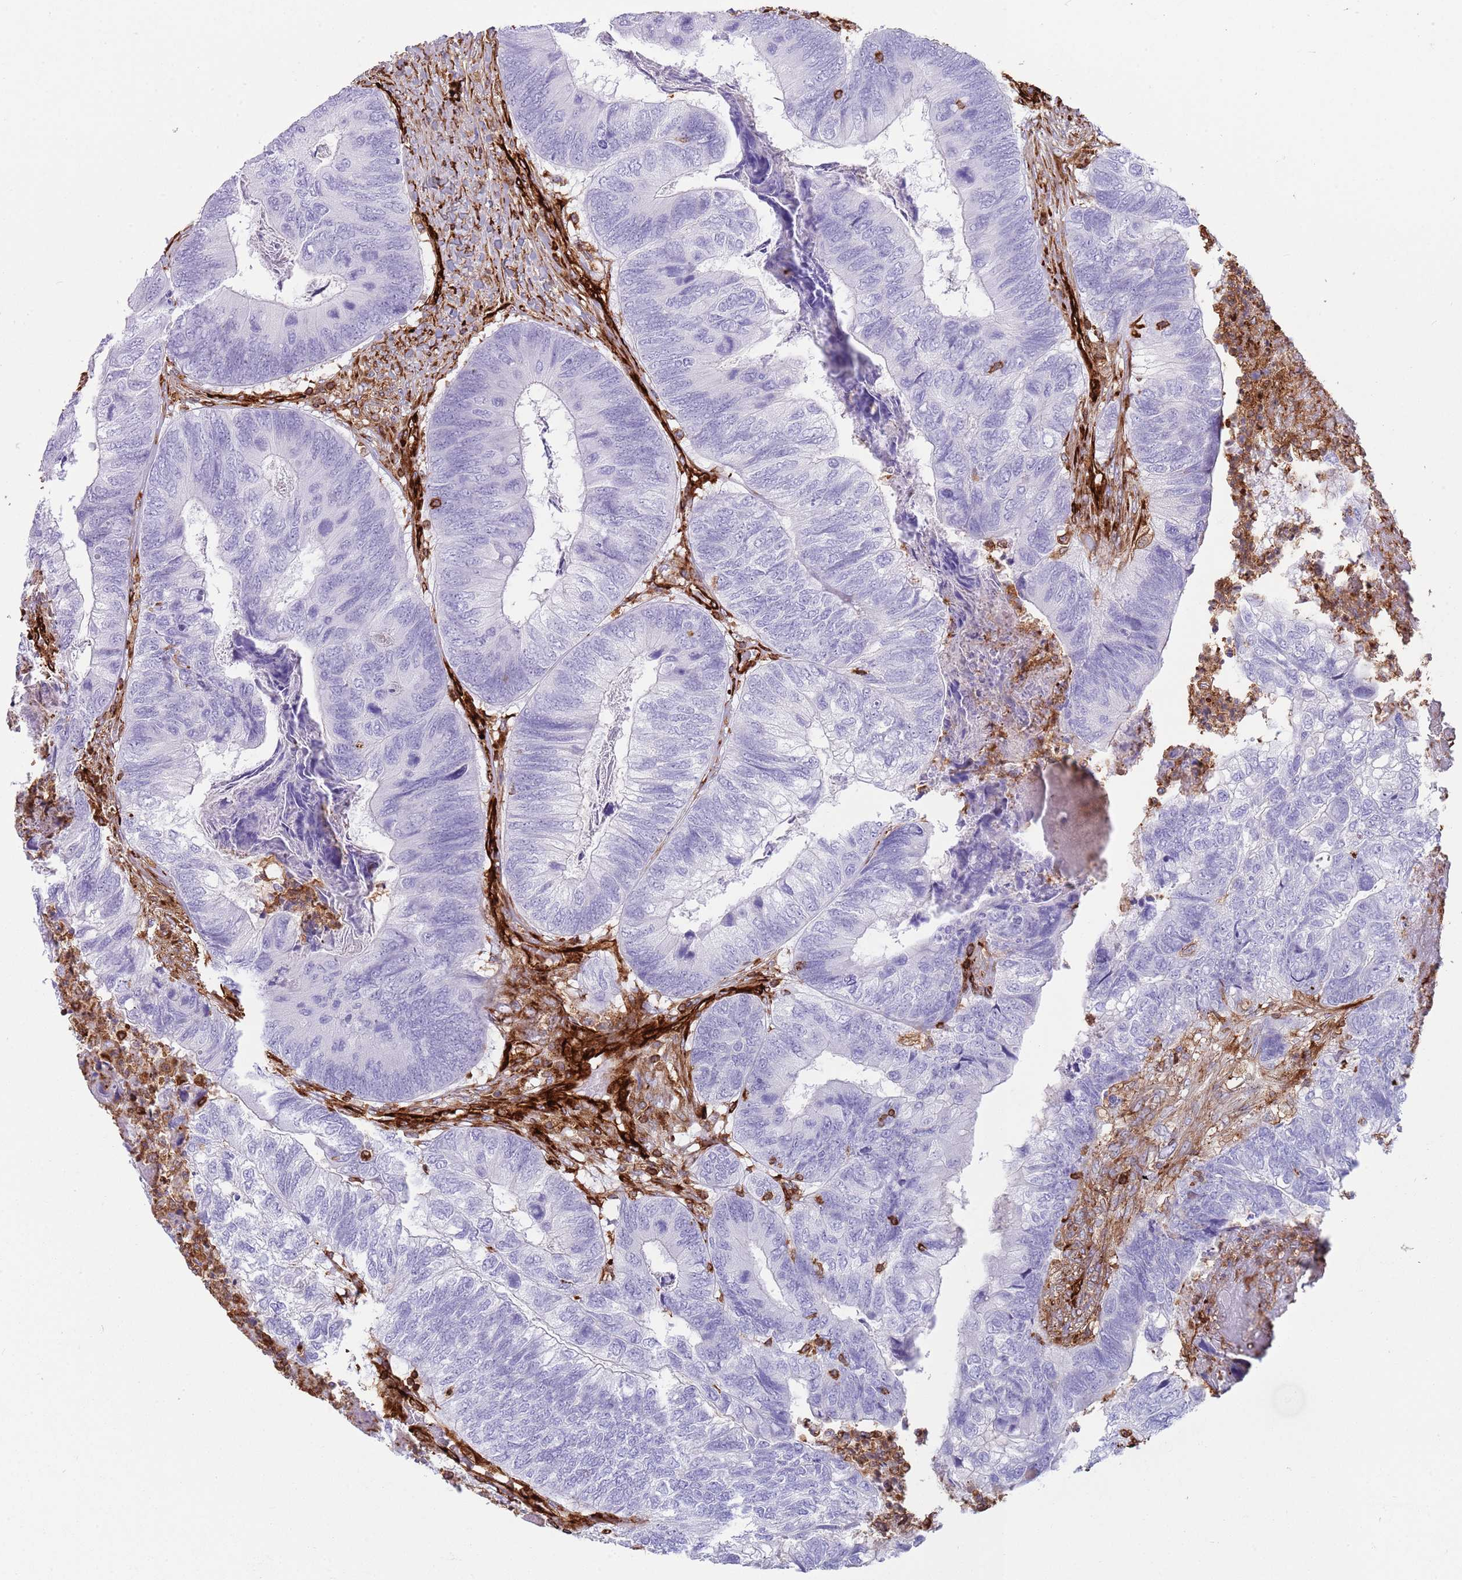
{"staining": {"intensity": "negative", "quantity": "none", "location": "none"}, "tissue": "colorectal cancer", "cell_type": "Tumor cells", "image_type": "cancer", "snomed": [{"axis": "morphology", "description": "Adenocarcinoma, NOS"}, {"axis": "topography", "description": "Colon"}], "caption": "There is no significant positivity in tumor cells of colorectal adenocarcinoma.", "gene": "KBTBD7", "patient": {"sex": "female", "age": 67}}